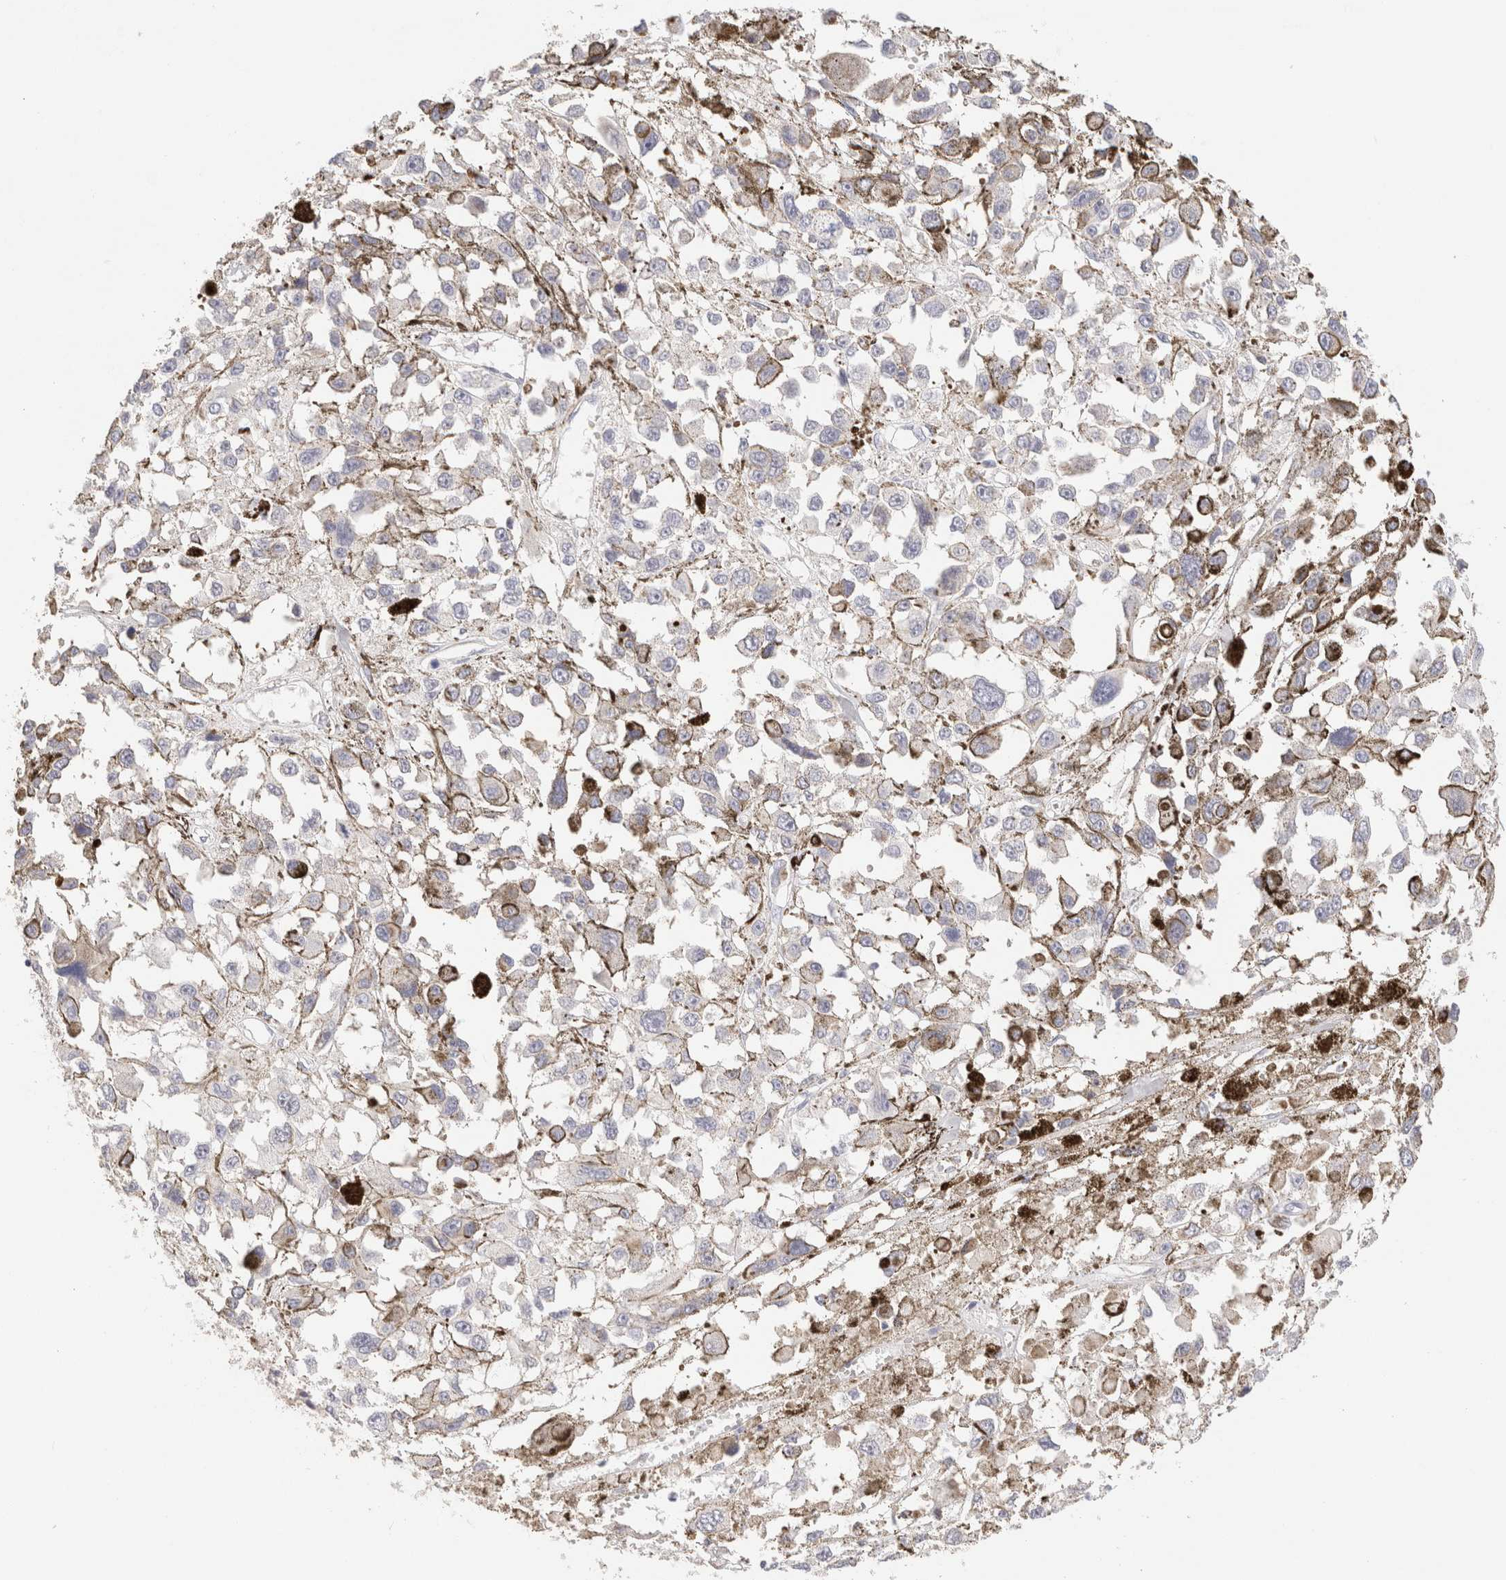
{"staining": {"intensity": "negative", "quantity": "none", "location": "none"}, "tissue": "melanoma", "cell_type": "Tumor cells", "image_type": "cancer", "snomed": [{"axis": "morphology", "description": "Malignant melanoma, Metastatic site"}, {"axis": "topography", "description": "Lymph node"}], "caption": "Tumor cells show no significant protein positivity in malignant melanoma (metastatic site).", "gene": "SCGB2A2", "patient": {"sex": "male", "age": 59}}